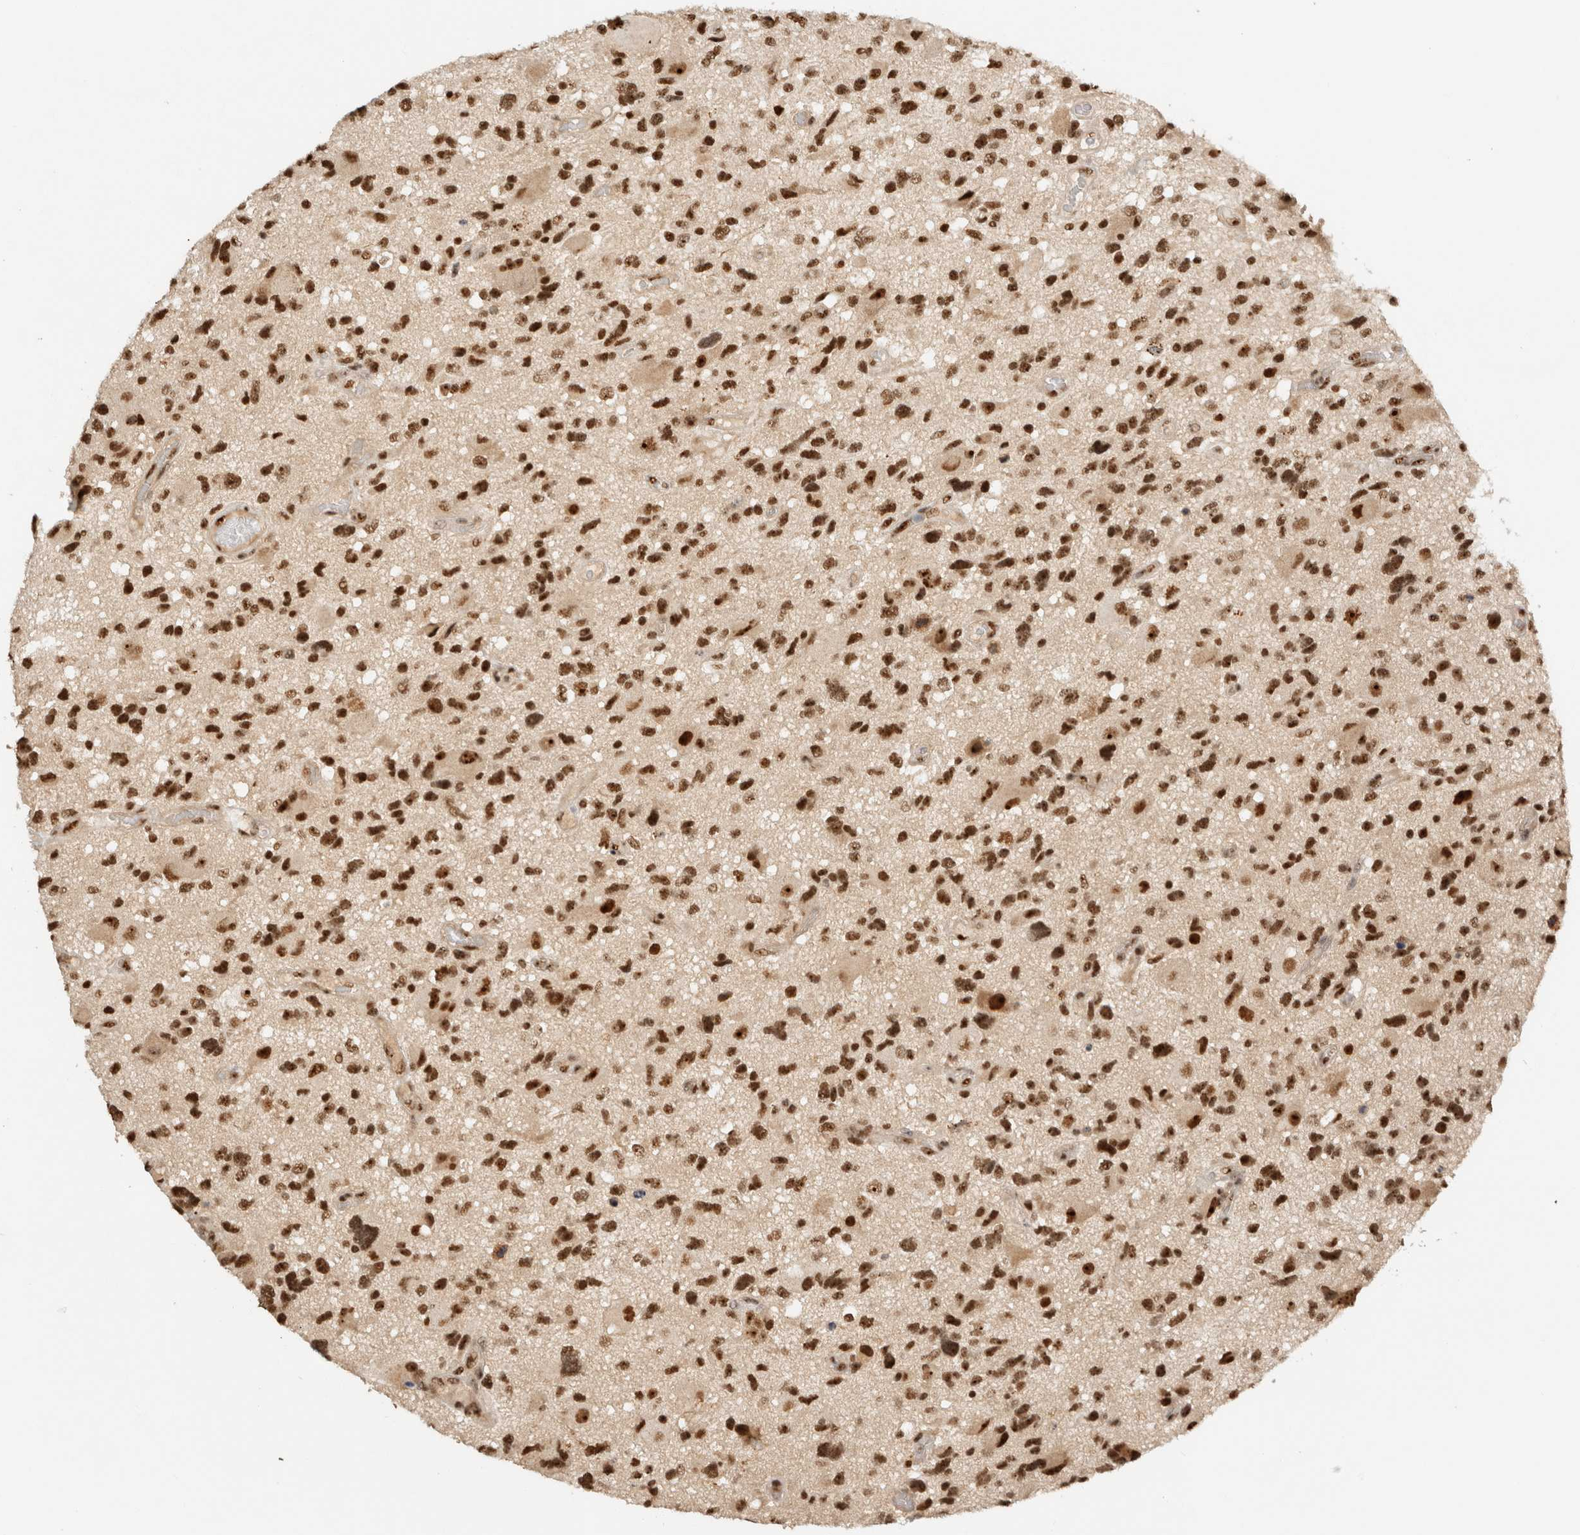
{"staining": {"intensity": "strong", "quantity": ">75%", "location": "nuclear"}, "tissue": "glioma", "cell_type": "Tumor cells", "image_type": "cancer", "snomed": [{"axis": "morphology", "description": "Glioma, malignant, High grade"}, {"axis": "topography", "description": "Brain"}], "caption": "Malignant glioma (high-grade) stained with DAB IHC shows high levels of strong nuclear staining in approximately >75% of tumor cells. The protein of interest is stained brown, and the nuclei are stained in blue (DAB (3,3'-diaminobenzidine) IHC with brightfield microscopy, high magnification).", "gene": "EBNA1BP2", "patient": {"sex": "male", "age": 33}}